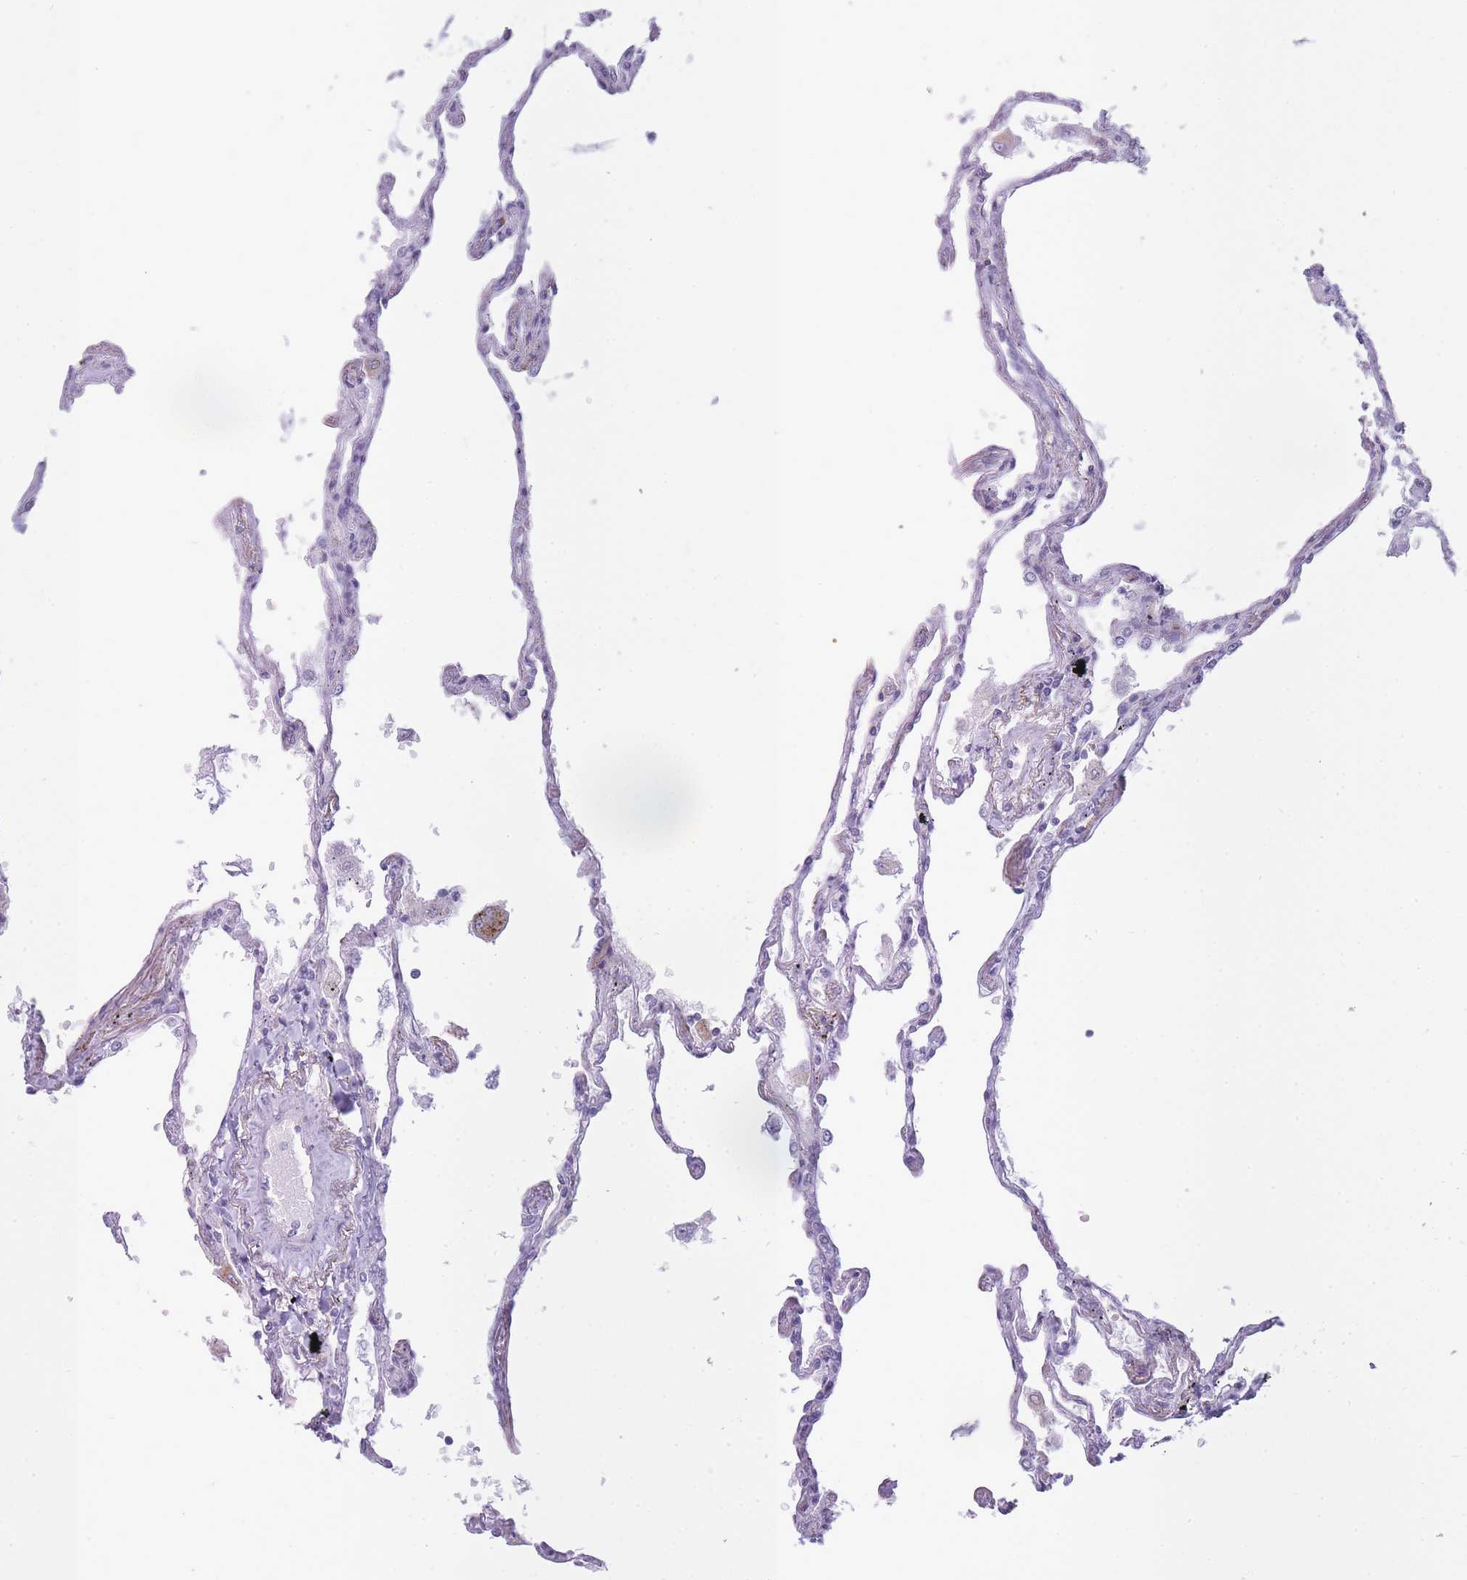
{"staining": {"intensity": "negative", "quantity": "none", "location": "none"}, "tissue": "lung", "cell_type": "Alveolar cells", "image_type": "normal", "snomed": [{"axis": "morphology", "description": "Normal tissue, NOS"}, {"axis": "topography", "description": "Lung"}], "caption": "An image of lung stained for a protein reveals no brown staining in alveolar cells.", "gene": "OR5L1", "patient": {"sex": "female", "age": 67}}